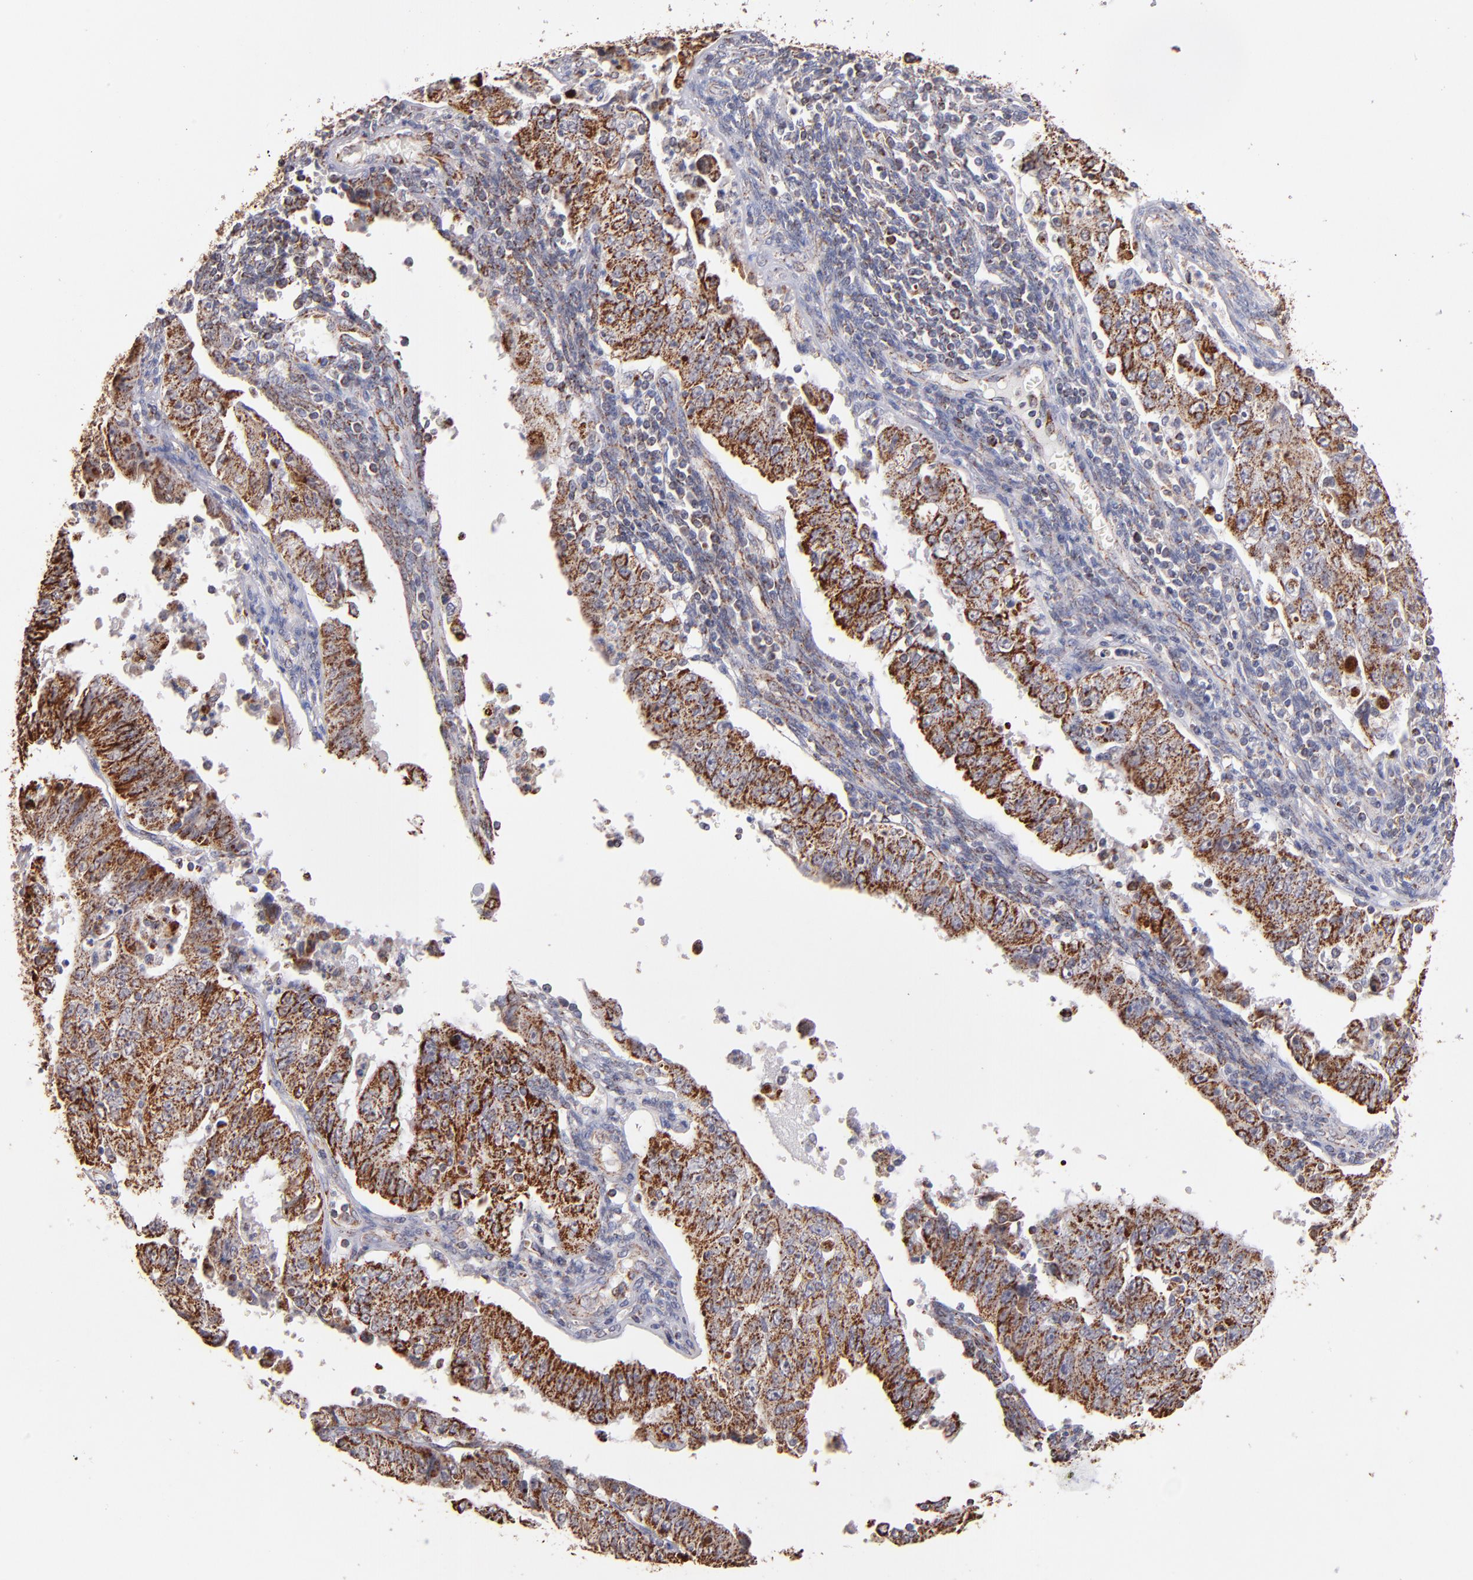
{"staining": {"intensity": "moderate", "quantity": ">75%", "location": "cytoplasmic/membranous"}, "tissue": "endometrial cancer", "cell_type": "Tumor cells", "image_type": "cancer", "snomed": [{"axis": "morphology", "description": "Adenocarcinoma, NOS"}, {"axis": "topography", "description": "Endometrium"}], "caption": "A brown stain highlights moderate cytoplasmic/membranous positivity of a protein in endometrial adenocarcinoma tumor cells. (Stains: DAB in brown, nuclei in blue, Microscopy: brightfield microscopy at high magnification).", "gene": "DLST", "patient": {"sex": "female", "age": 42}}